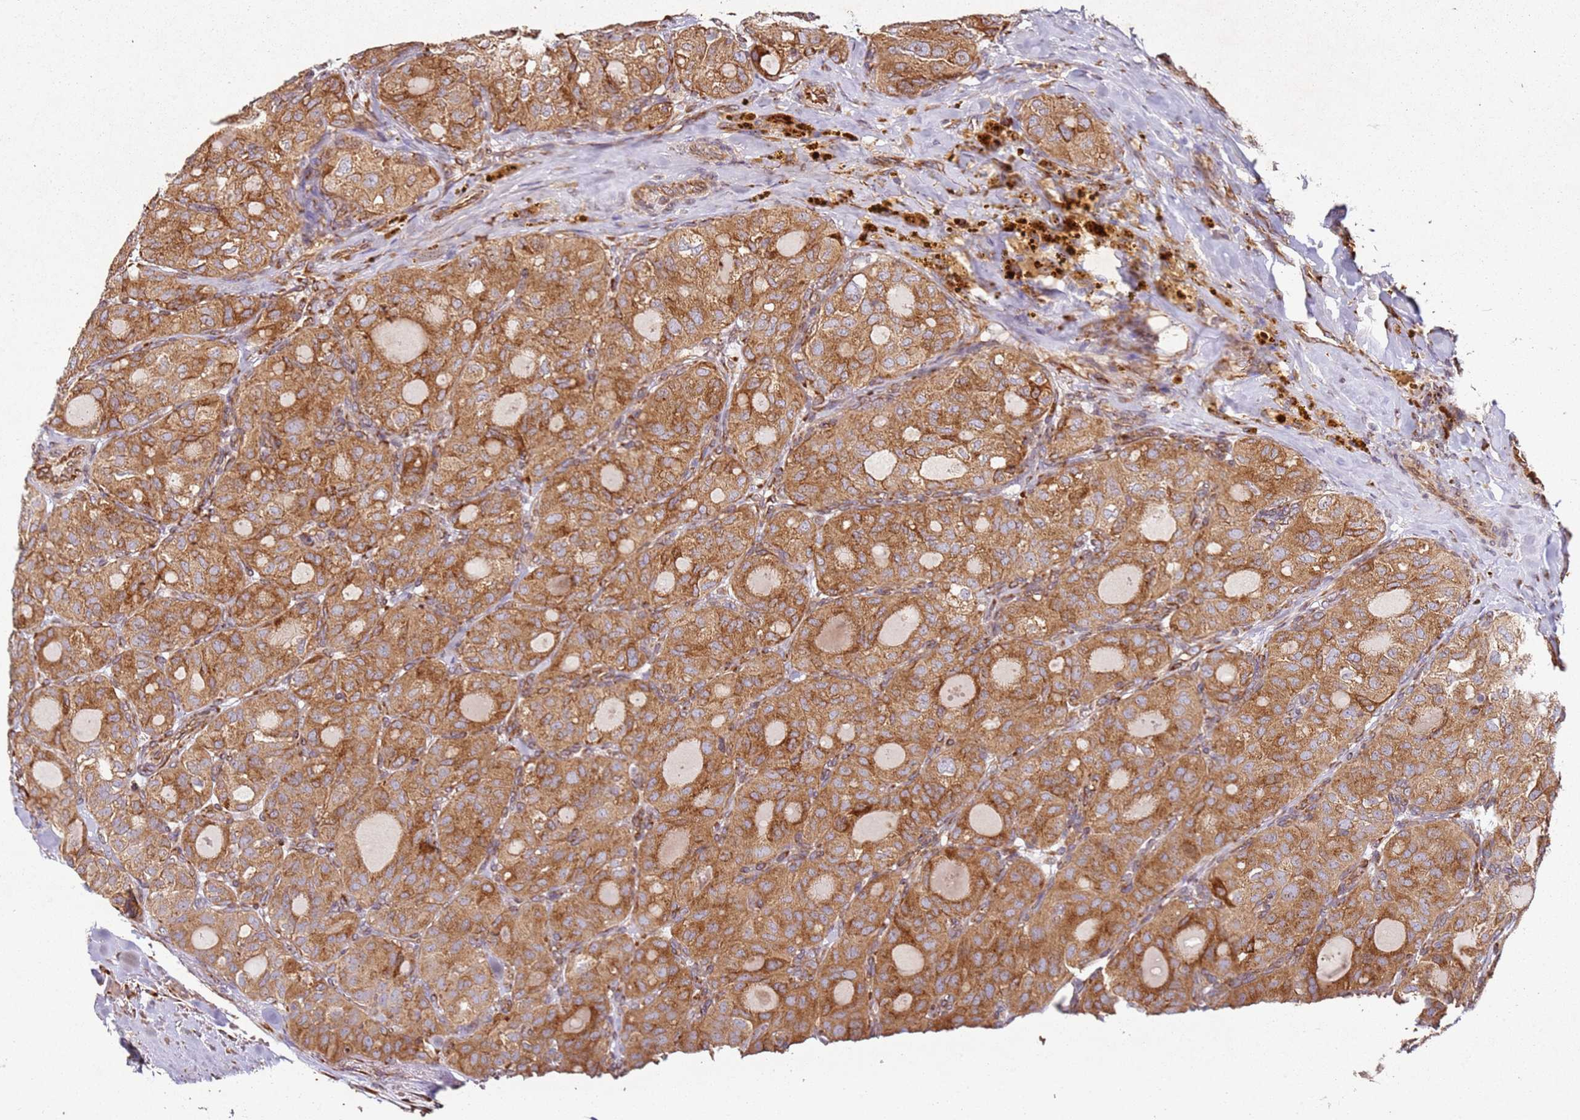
{"staining": {"intensity": "moderate", "quantity": ">75%", "location": "cytoplasmic/membranous"}, "tissue": "thyroid cancer", "cell_type": "Tumor cells", "image_type": "cancer", "snomed": [{"axis": "morphology", "description": "Follicular adenoma carcinoma, NOS"}, {"axis": "topography", "description": "Thyroid gland"}], "caption": "Immunohistochemical staining of human thyroid cancer (follicular adenoma carcinoma) demonstrates medium levels of moderate cytoplasmic/membranous positivity in approximately >75% of tumor cells.", "gene": "ARFRP1", "patient": {"sex": "male", "age": 75}}